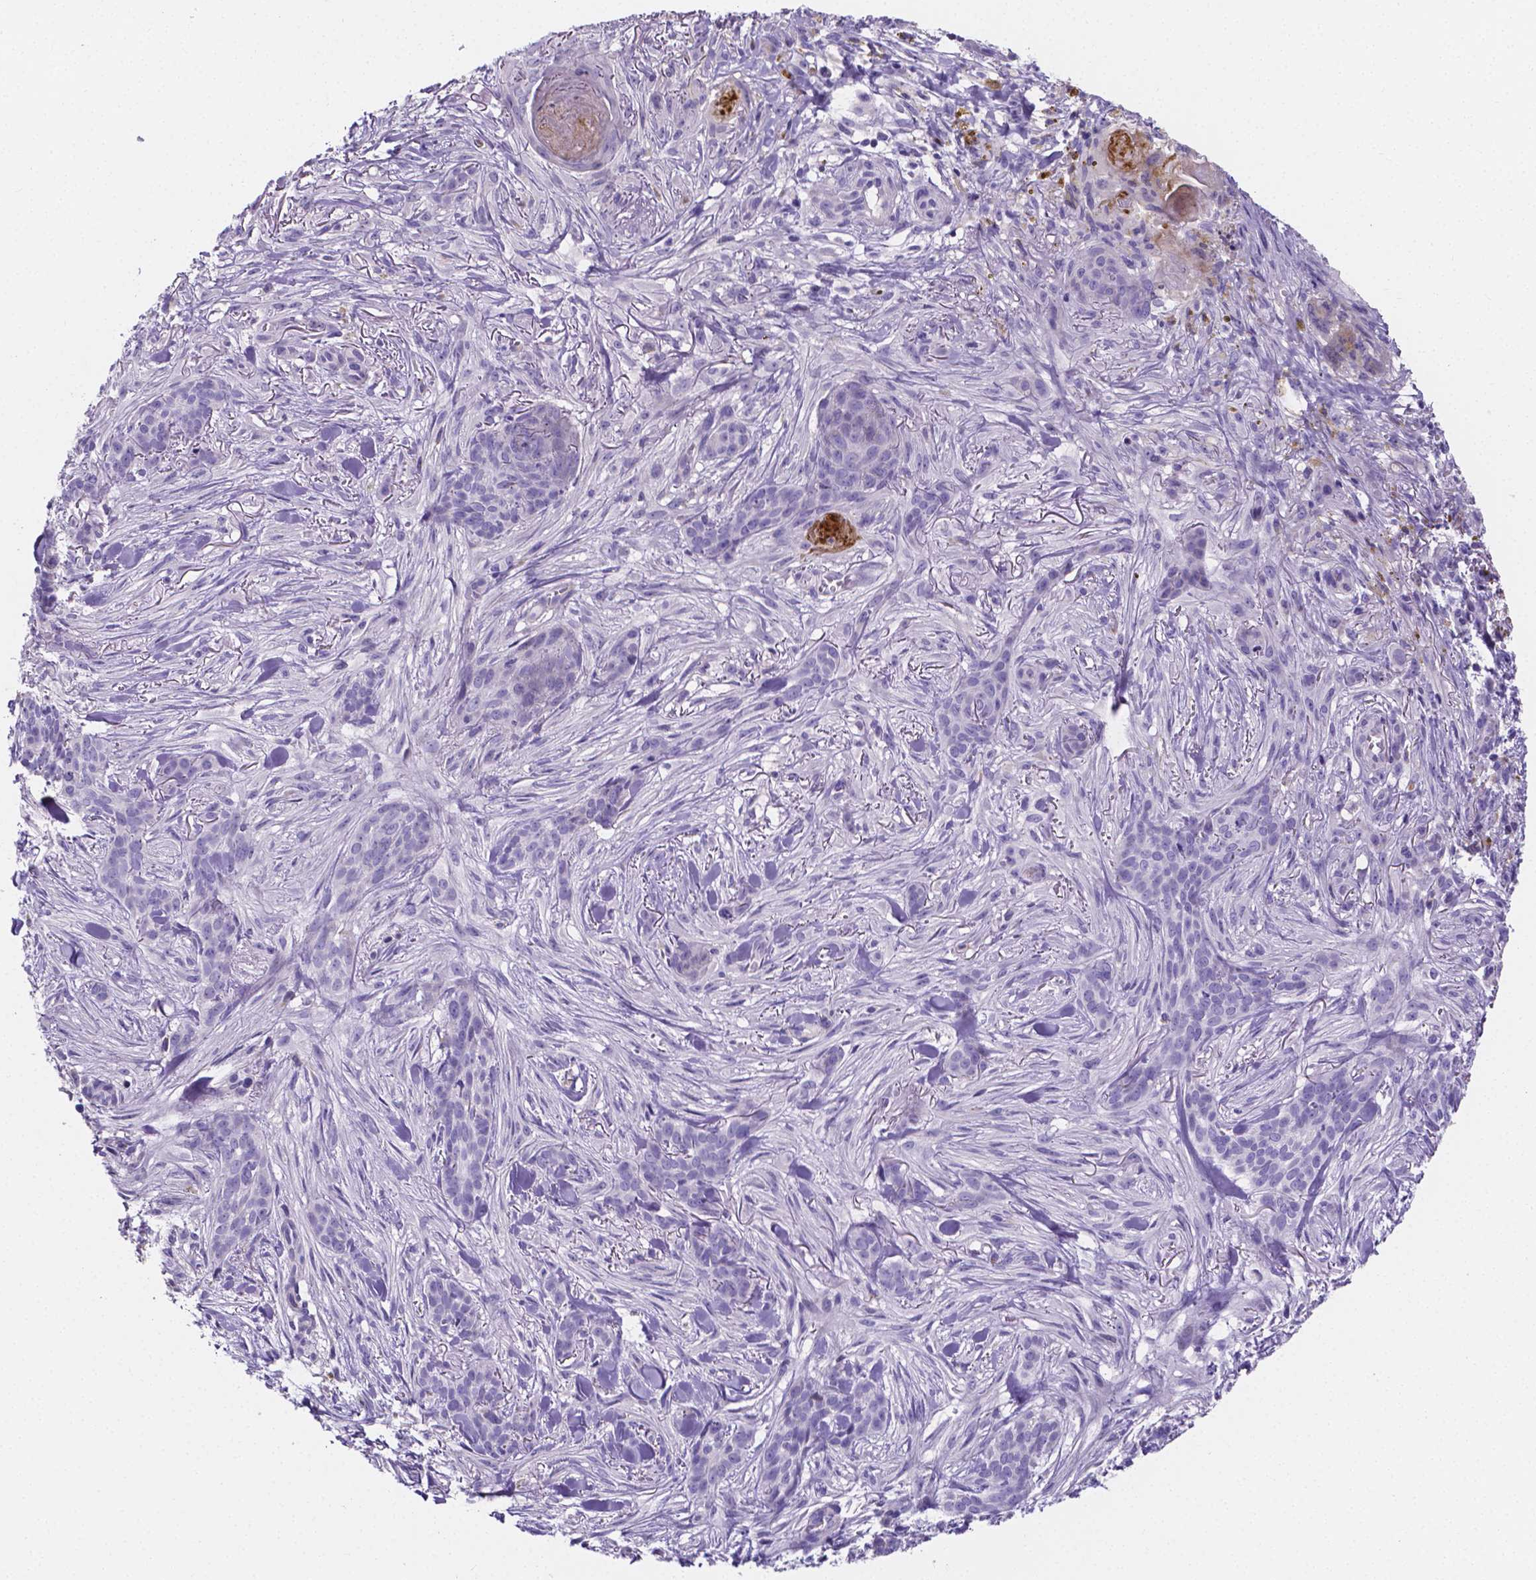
{"staining": {"intensity": "negative", "quantity": "none", "location": "none"}, "tissue": "skin cancer", "cell_type": "Tumor cells", "image_type": "cancer", "snomed": [{"axis": "morphology", "description": "Basal cell carcinoma"}, {"axis": "topography", "description": "Skin"}], "caption": "Immunohistochemistry image of basal cell carcinoma (skin) stained for a protein (brown), which displays no staining in tumor cells.", "gene": "NRGN", "patient": {"sex": "female", "age": 61}}